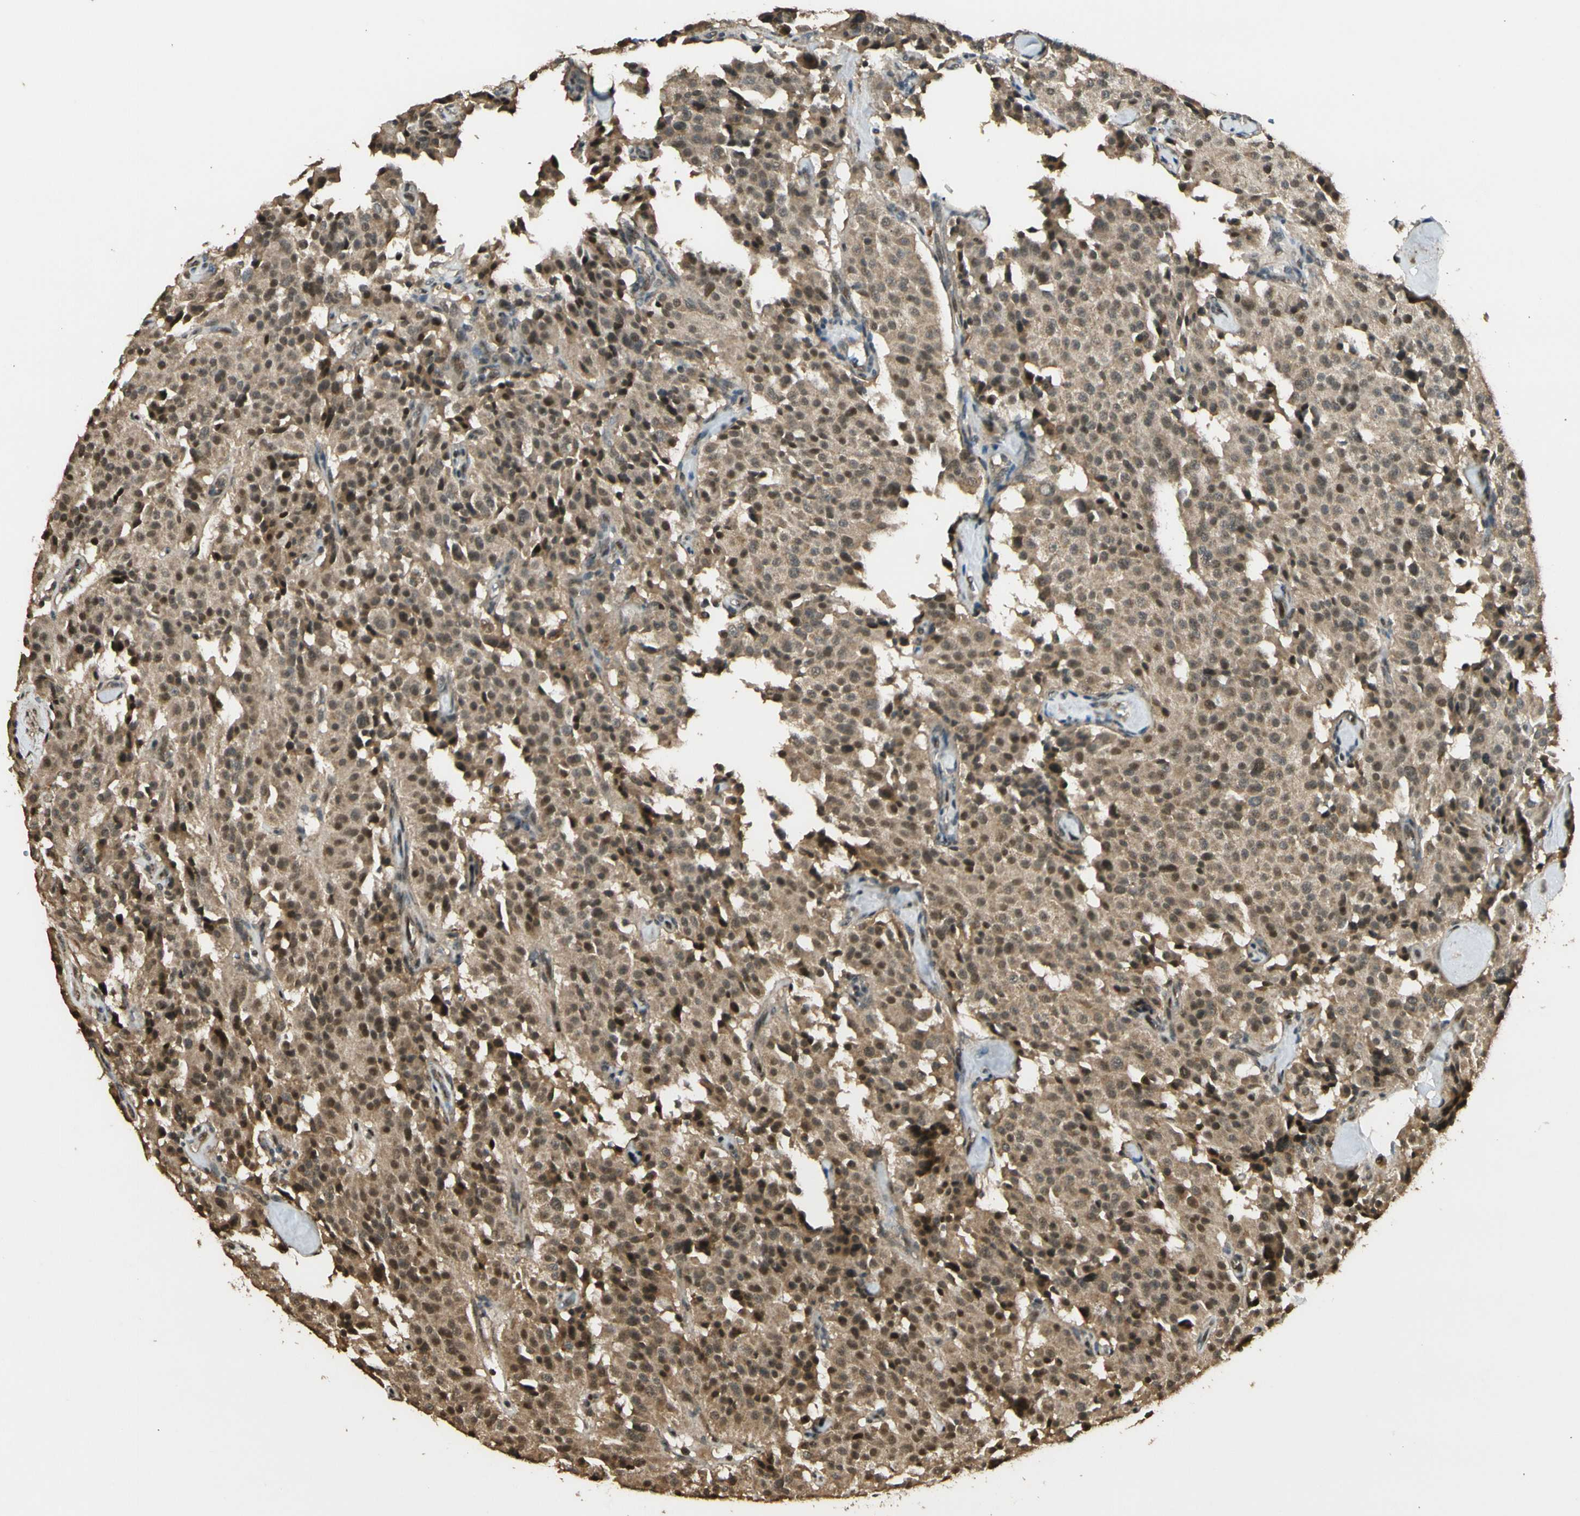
{"staining": {"intensity": "moderate", "quantity": ">75%", "location": "cytoplasmic/membranous,nuclear"}, "tissue": "carcinoid", "cell_type": "Tumor cells", "image_type": "cancer", "snomed": [{"axis": "morphology", "description": "Carcinoid, malignant, NOS"}, {"axis": "topography", "description": "Lung"}], "caption": "Carcinoid tissue shows moderate cytoplasmic/membranous and nuclear staining in about >75% of tumor cells, visualized by immunohistochemistry.", "gene": "GMEB2", "patient": {"sex": "male", "age": 30}}